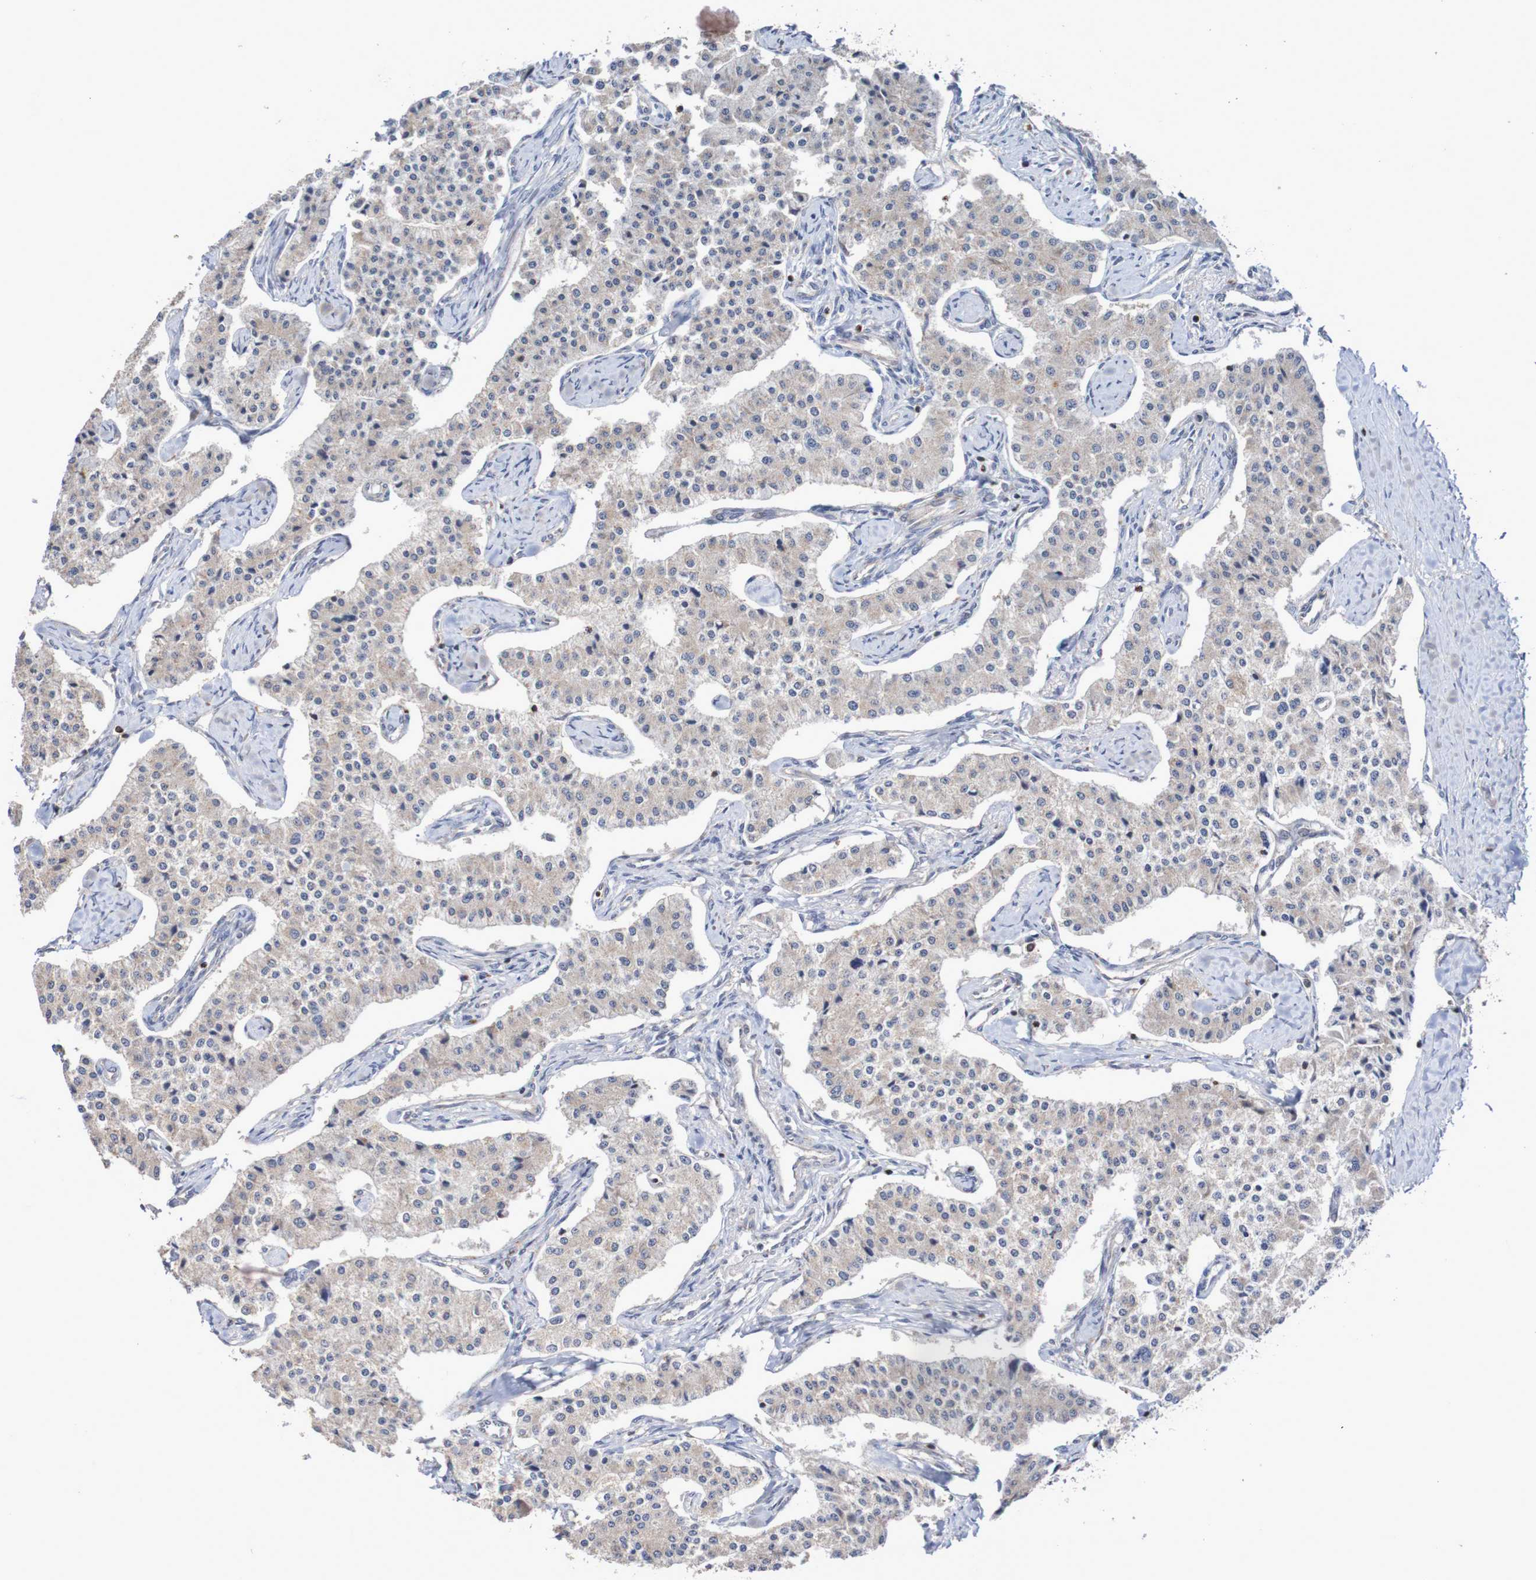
{"staining": {"intensity": "negative", "quantity": "none", "location": "none"}, "tissue": "carcinoid", "cell_type": "Tumor cells", "image_type": "cancer", "snomed": [{"axis": "morphology", "description": "Carcinoid, malignant, NOS"}, {"axis": "topography", "description": "Colon"}], "caption": "Immunohistochemistry (IHC) histopathology image of malignant carcinoid stained for a protein (brown), which reveals no expression in tumor cells.", "gene": "C3orf18", "patient": {"sex": "female", "age": 52}}